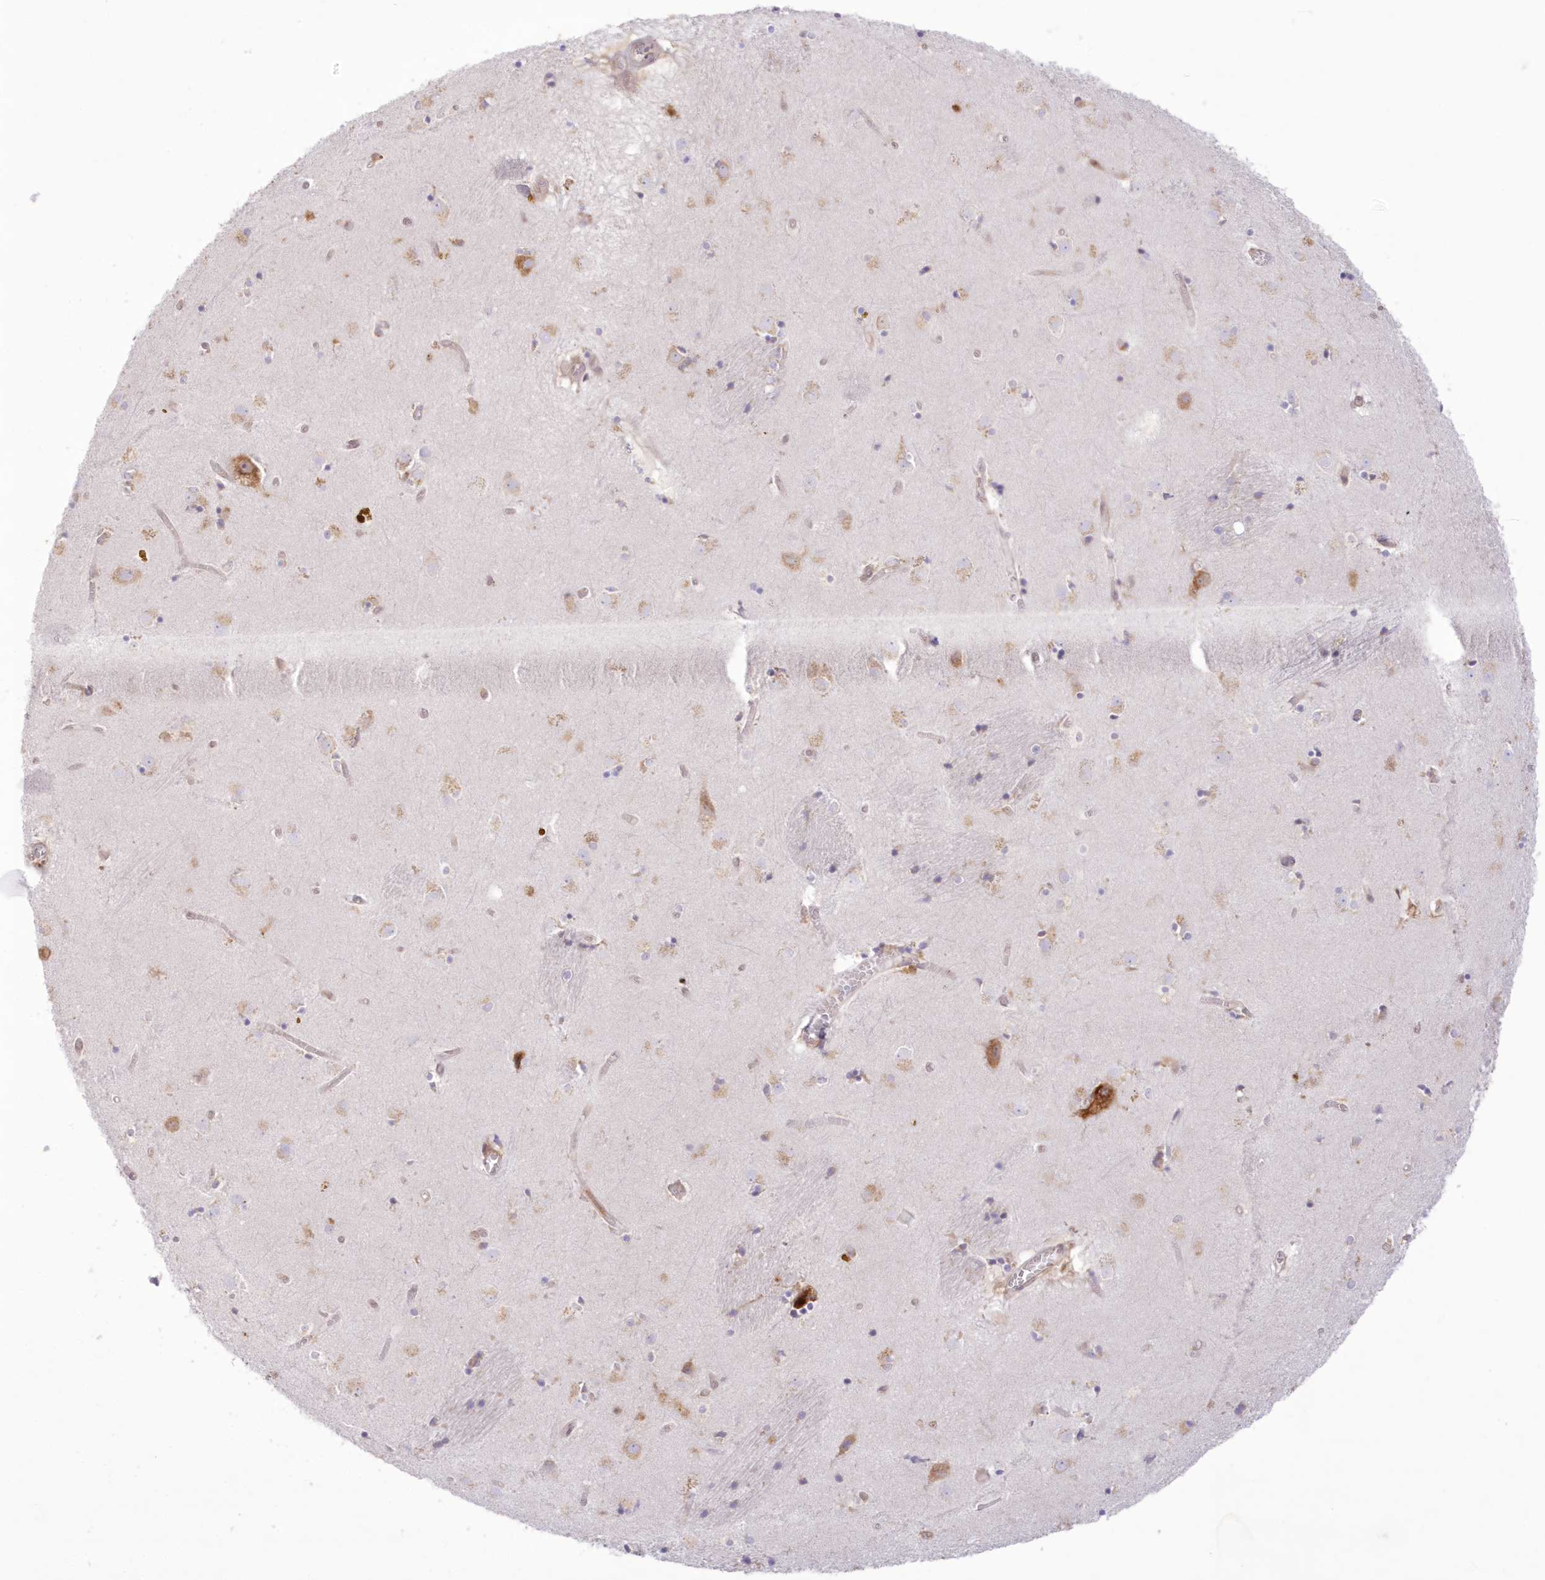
{"staining": {"intensity": "negative", "quantity": "none", "location": "none"}, "tissue": "caudate", "cell_type": "Glial cells", "image_type": "normal", "snomed": [{"axis": "morphology", "description": "Normal tissue, NOS"}, {"axis": "topography", "description": "Lateral ventricle wall"}], "caption": "A micrograph of caudate stained for a protein shows no brown staining in glial cells. (Immunohistochemistry (ihc), brightfield microscopy, high magnification).", "gene": "RNPEP", "patient": {"sex": "male", "age": 70}}